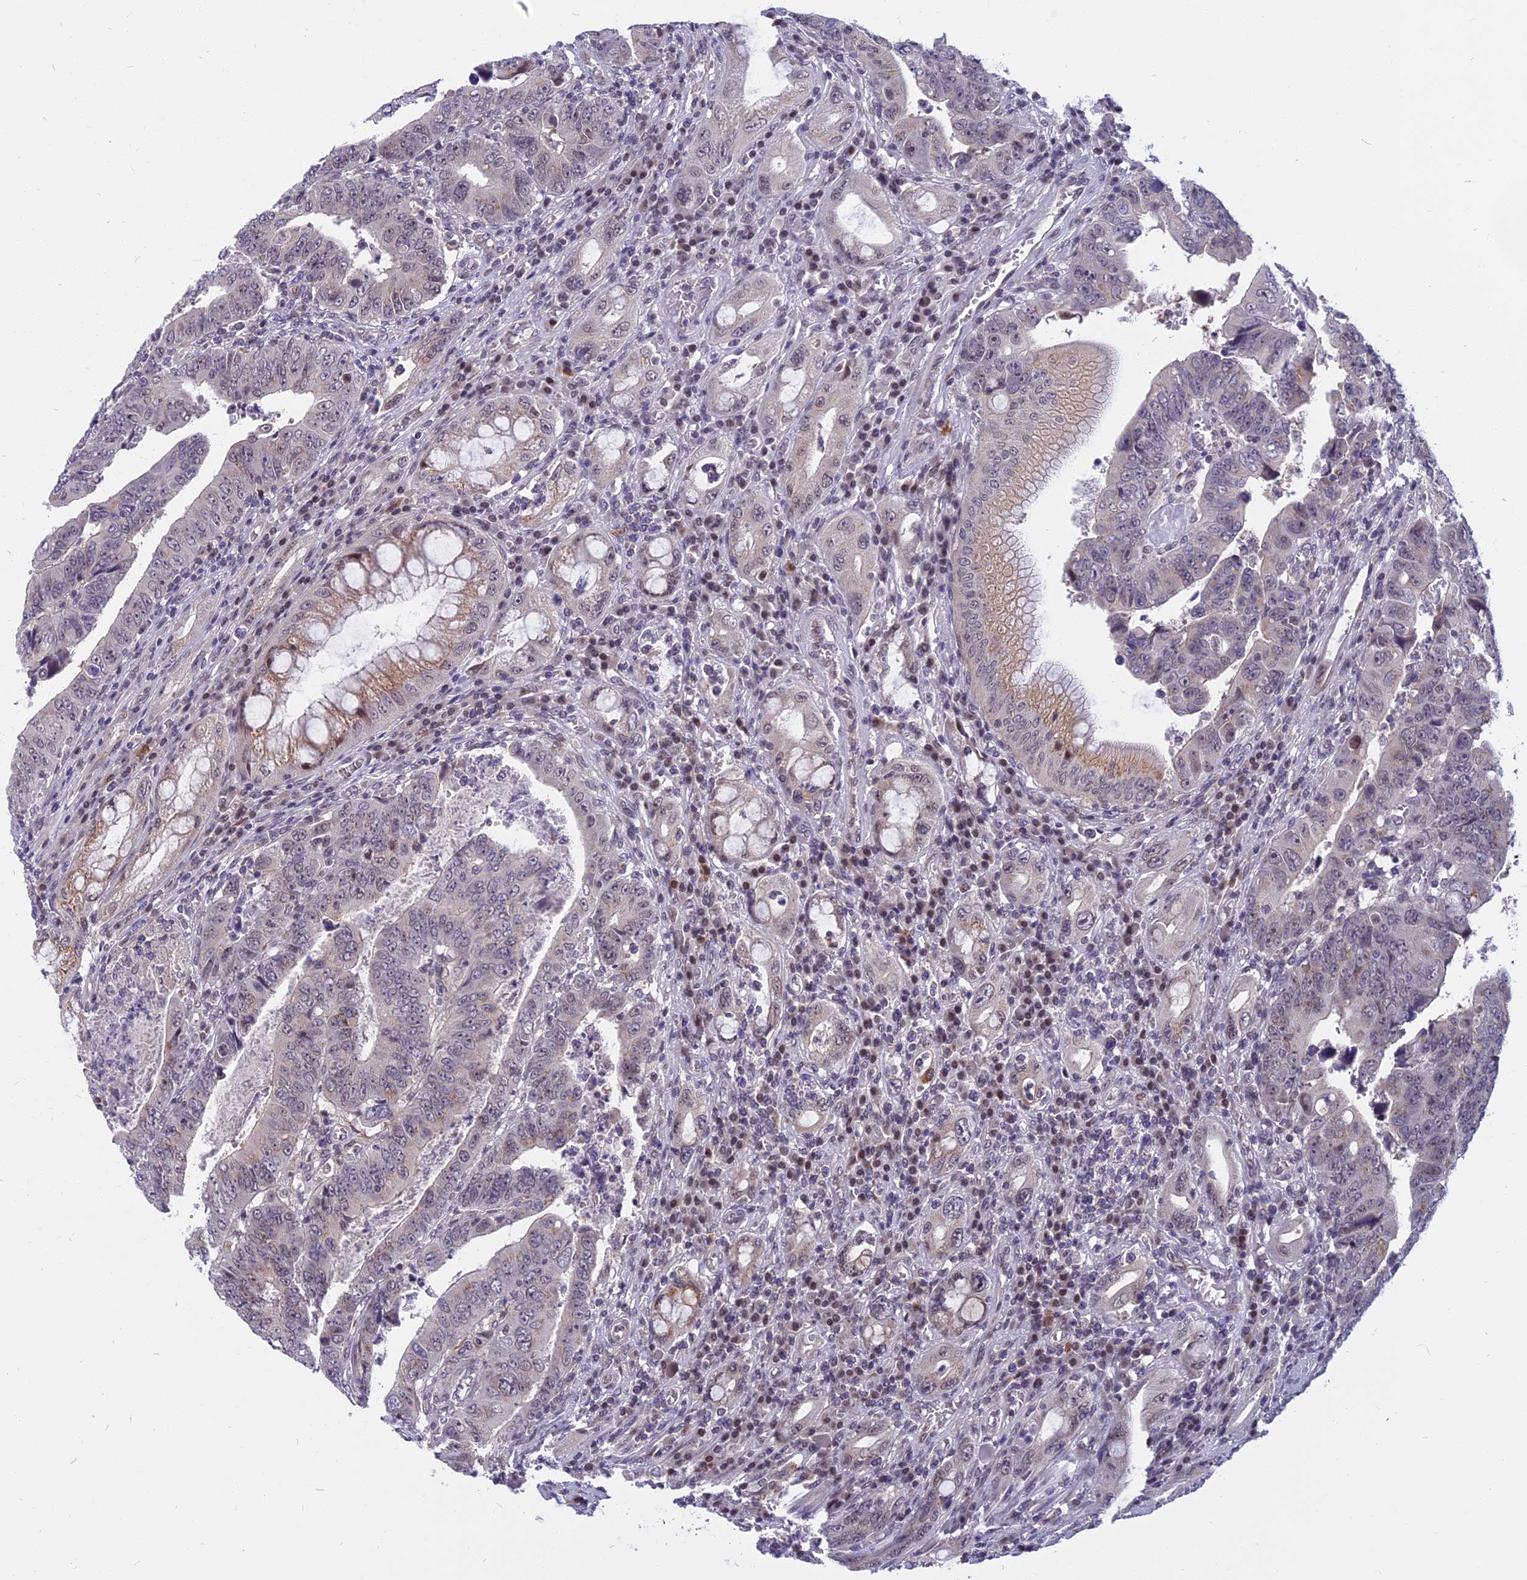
{"staining": {"intensity": "negative", "quantity": "none", "location": "none"}, "tissue": "colorectal cancer", "cell_type": "Tumor cells", "image_type": "cancer", "snomed": [{"axis": "morphology", "description": "Normal tissue, NOS"}, {"axis": "morphology", "description": "Adenocarcinoma, NOS"}, {"axis": "topography", "description": "Rectum"}], "caption": "DAB immunohistochemical staining of colorectal cancer (adenocarcinoma) shows no significant staining in tumor cells.", "gene": "CCDC113", "patient": {"sex": "female", "age": 65}}